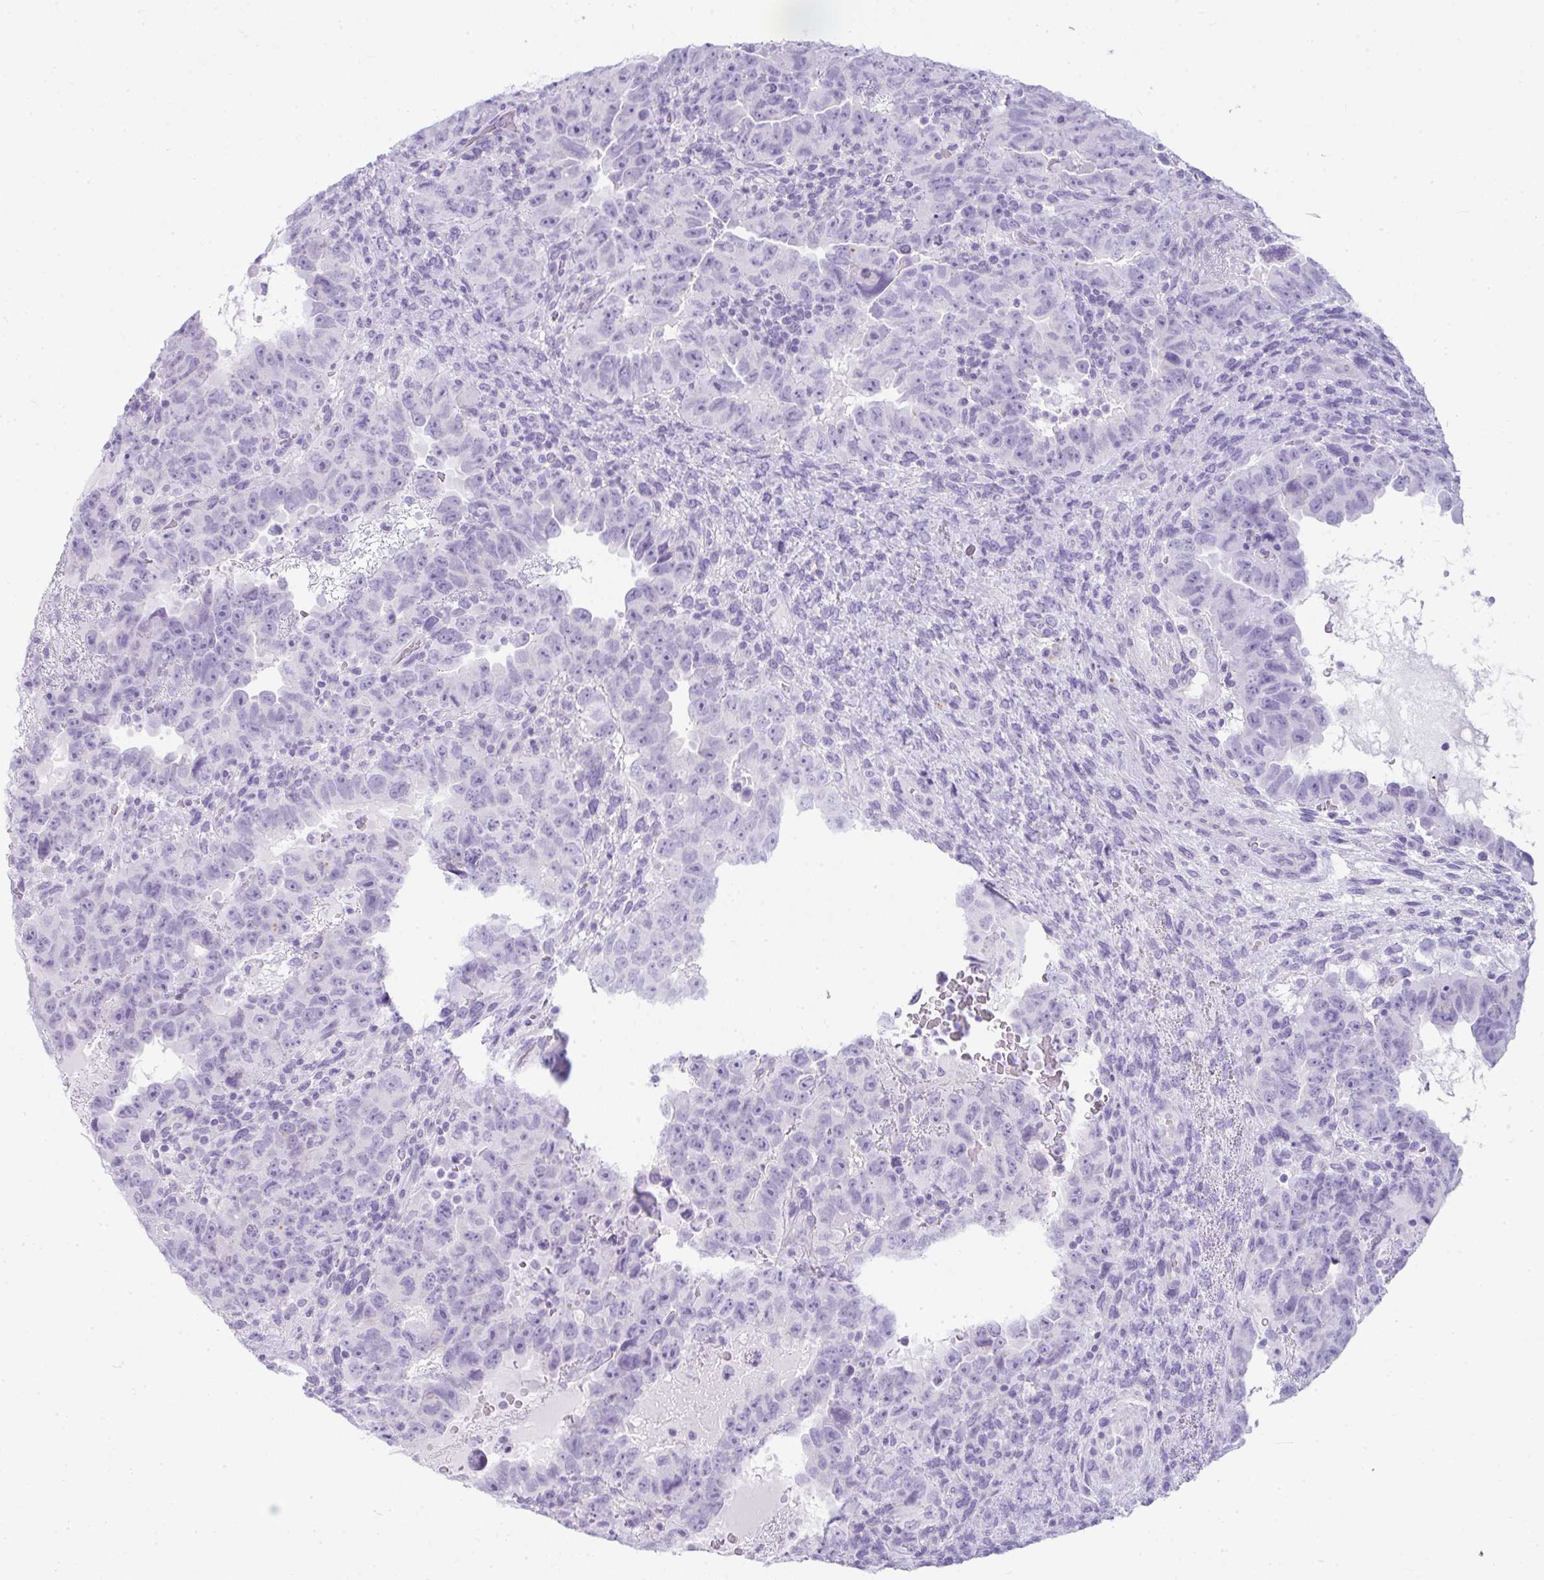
{"staining": {"intensity": "negative", "quantity": "none", "location": "none"}, "tissue": "testis cancer", "cell_type": "Tumor cells", "image_type": "cancer", "snomed": [{"axis": "morphology", "description": "Carcinoma, Embryonal, NOS"}, {"axis": "topography", "description": "Testis"}], "caption": "IHC micrograph of neoplastic tissue: testis cancer (embryonal carcinoma) stained with DAB demonstrates no significant protein expression in tumor cells.", "gene": "RASL10A", "patient": {"sex": "male", "age": 24}}